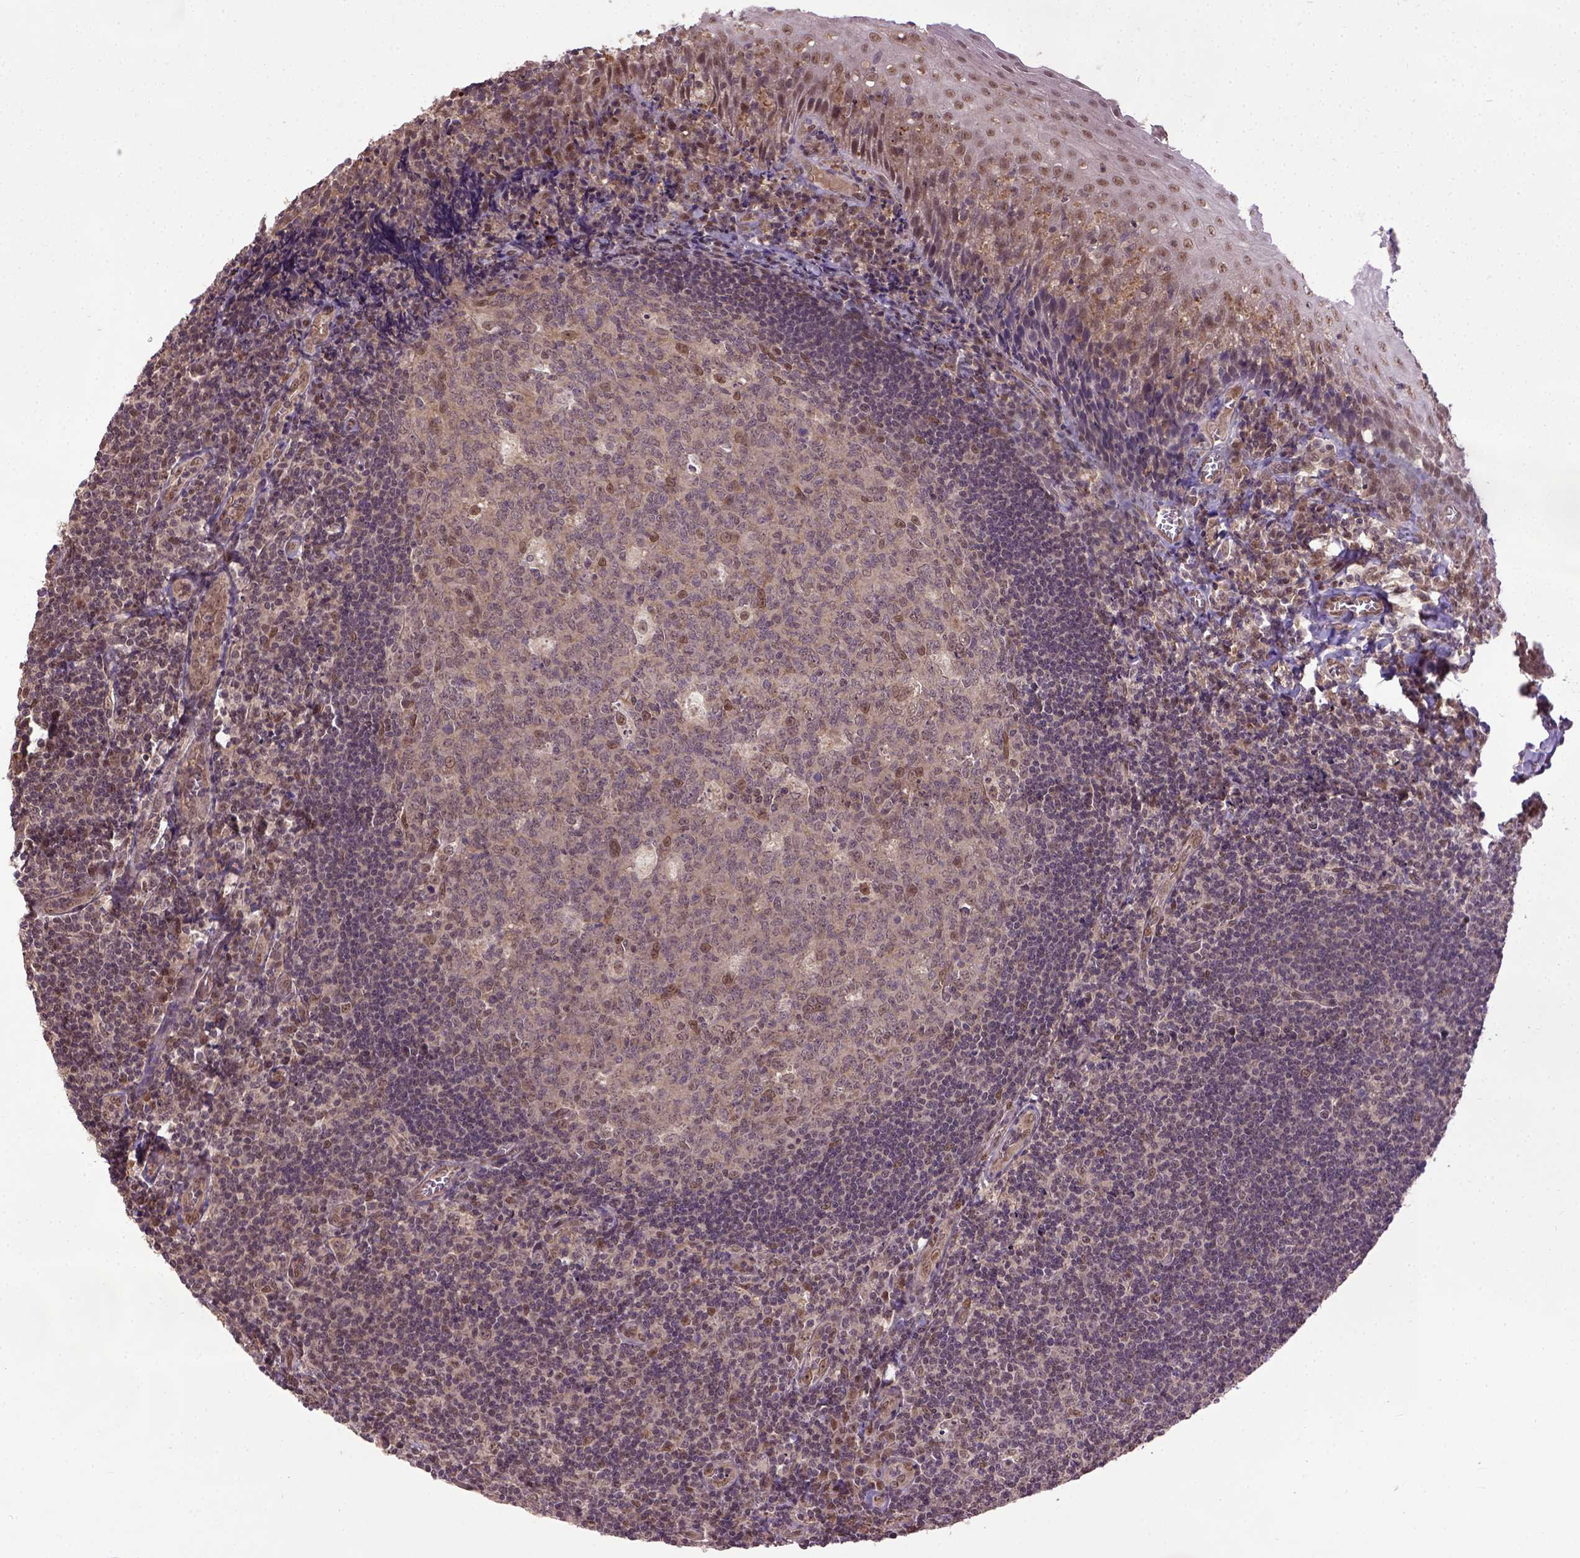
{"staining": {"intensity": "moderate", "quantity": "<25%", "location": "nuclear"}, "tissue": "tonsil", "cell_type": "Germinal center cells", "image_type": "normal", "snomed": [{"axis": "morphology", "description": "Normal tissue, NOS"}, {"axis": "morphology", "description": "Inflammation, NOS"}, {"axis": "topography", "description": "Tonsil"}], "caption": "Human tonsil stained for a protein (brown) exhibits moderate nuclear positive positivity in approximately <25% of germinal center cells.", "gene": "UBA3", "patient": {"sex": "female", "age": 31}}